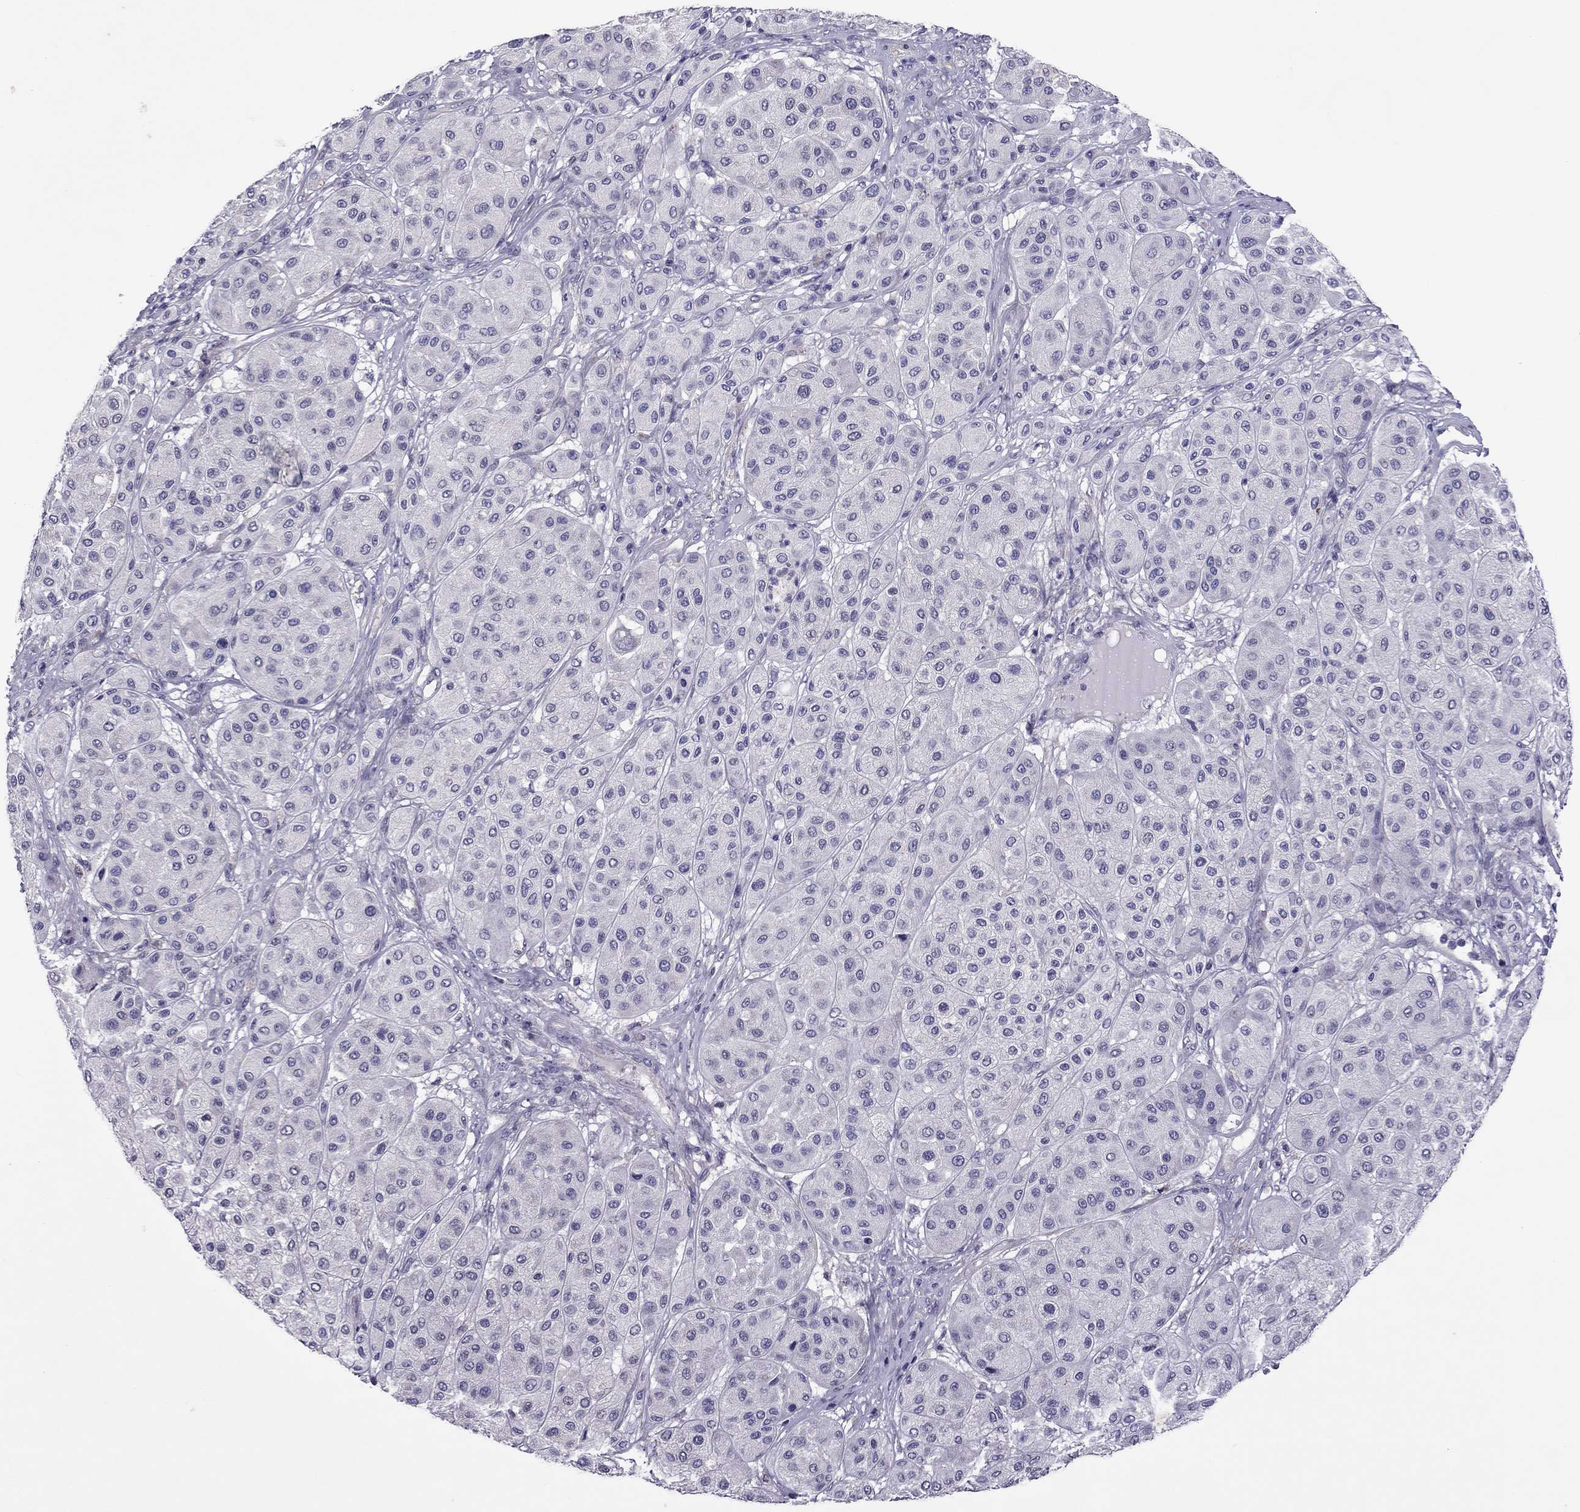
{"staining": {"intensity": "negative", "quantity": "none", "location": "none"}, "tissue": "melanoma", "cell_type": "Tumor cells", "image_type": "cancer", "snomed": [{"axis": "morphology", "description": "Malignant melanoma, Metastatic site"}, {"axis": "topography", "description": "Smooth muscle"}], "caption": "Immunohistochemistry (IHC) of human melanoma displays no expression in tumor cells. The staining is performed using DAB (3,3'-diaminobenzidine) brown chromogen with nuclei counter-stained in using hematoxylin.", "gene": "SLC16A8", "patient": {"sex": "male", "age": 41}}